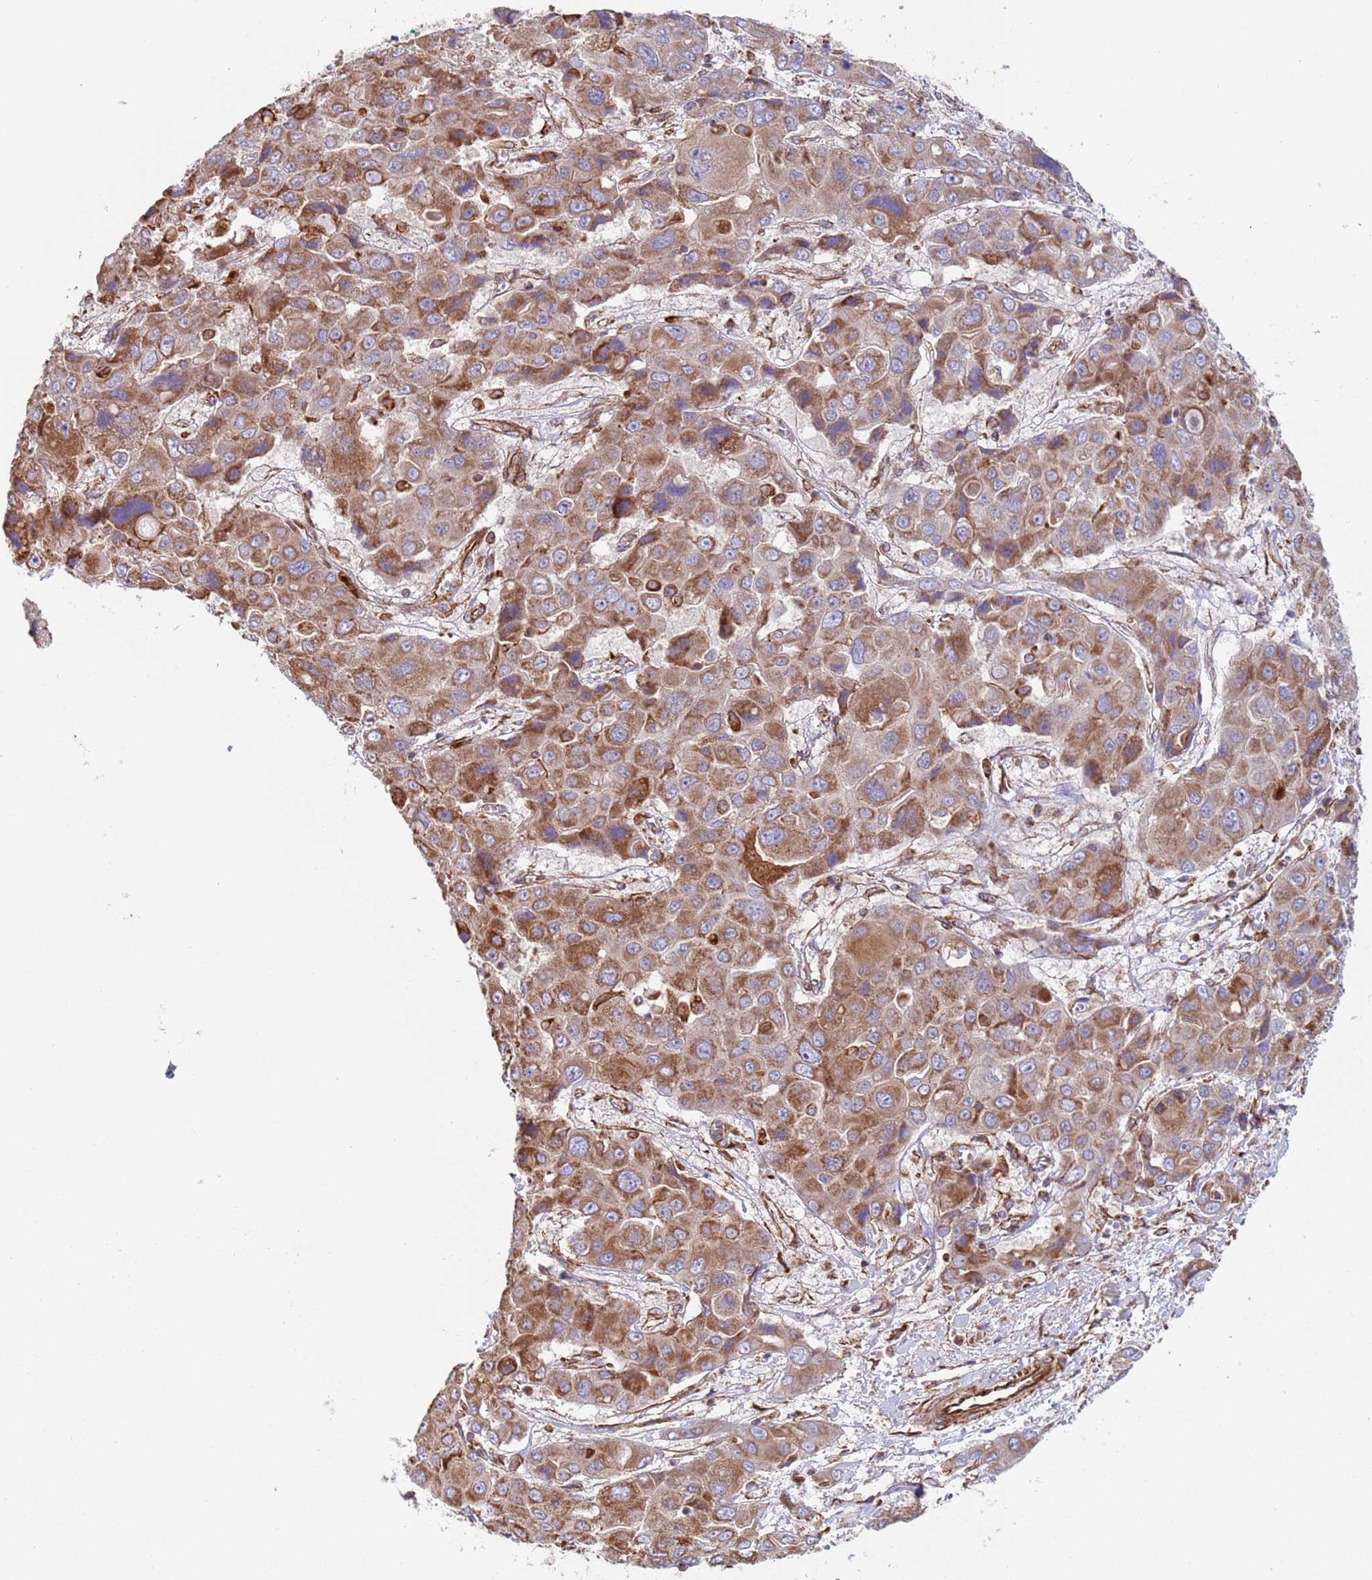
{"staining": {"intensity": "moderate", "quantity": ">75%", "location": "cytoplasmic/membranous"}, "tissue": "liver cancer", "cell_type": "Tumor cells", "image_type": "cancer", "snomed": [{"axis": "morphology", "description": "Cholangiocarcinoma"}, {"axis": "topography", "description": "Liver"}], "caption": "Immunohistochemistry (IHC) (DAB) staining of human liver cholangiocarcinoma displays moderate cytoplasmic/membranous protein positivity in about >75% of tumor cells. The staining was performed using DAB to visualize the protein expression in brown, while the nuclei were stained in blue with hematoxylin (Magnification: 20x).", "gene": "NUDT12", "patient": {"sex": "male", "age": 67}}